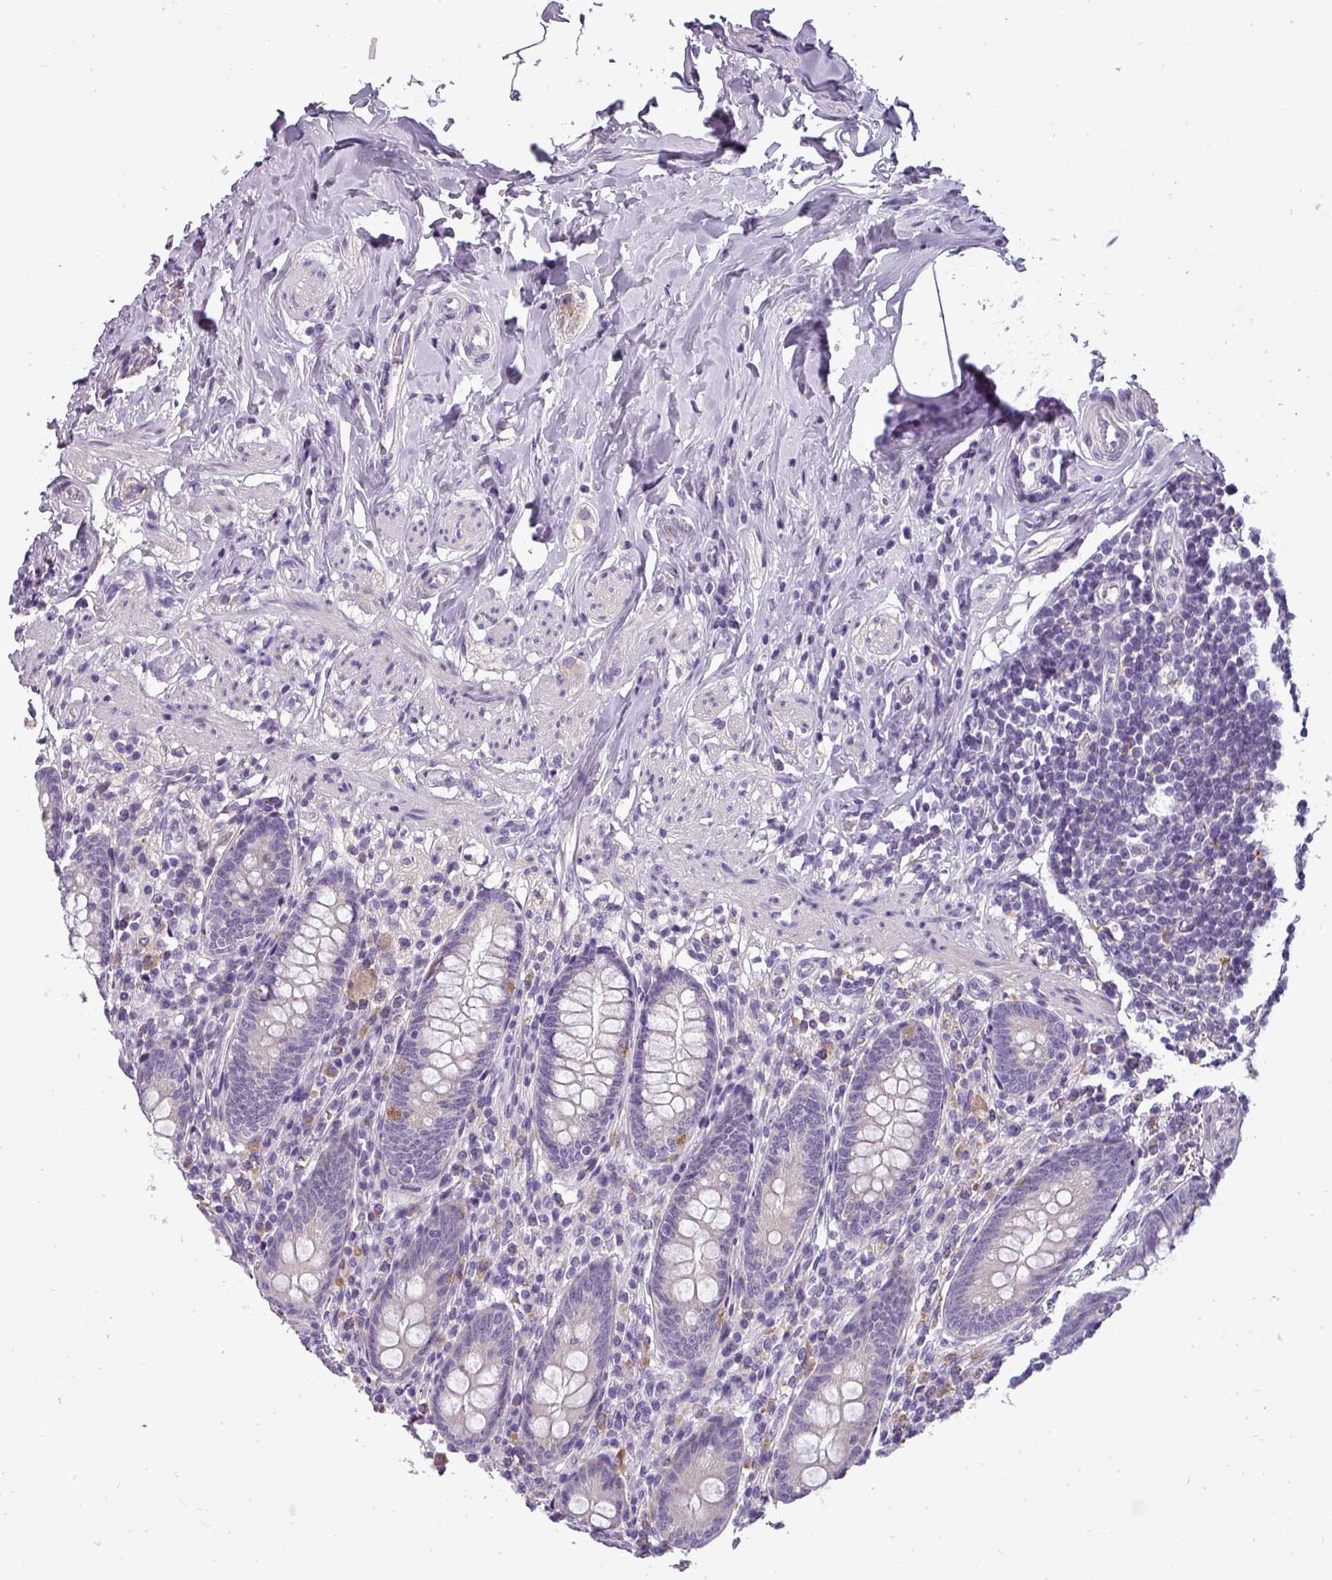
{"staining": {"intensity": "negative", "quantity": "none", "location": "none"}, "tissue": "appendix", "cell_type": "Glandular cells", "image_type": "normal", "snomed": [{"axis": "morphology", "description": "Normal tissue, NOS"}, {"axis": "topography", "description": "Appendix"}], "caption": "IHC histopathology image of normal appendix stained for a protein (brown), which demonstrates no expression in glandular cells.", "gene": "ATP6V1D", "patient": {"sex": "male", "age": 55}}